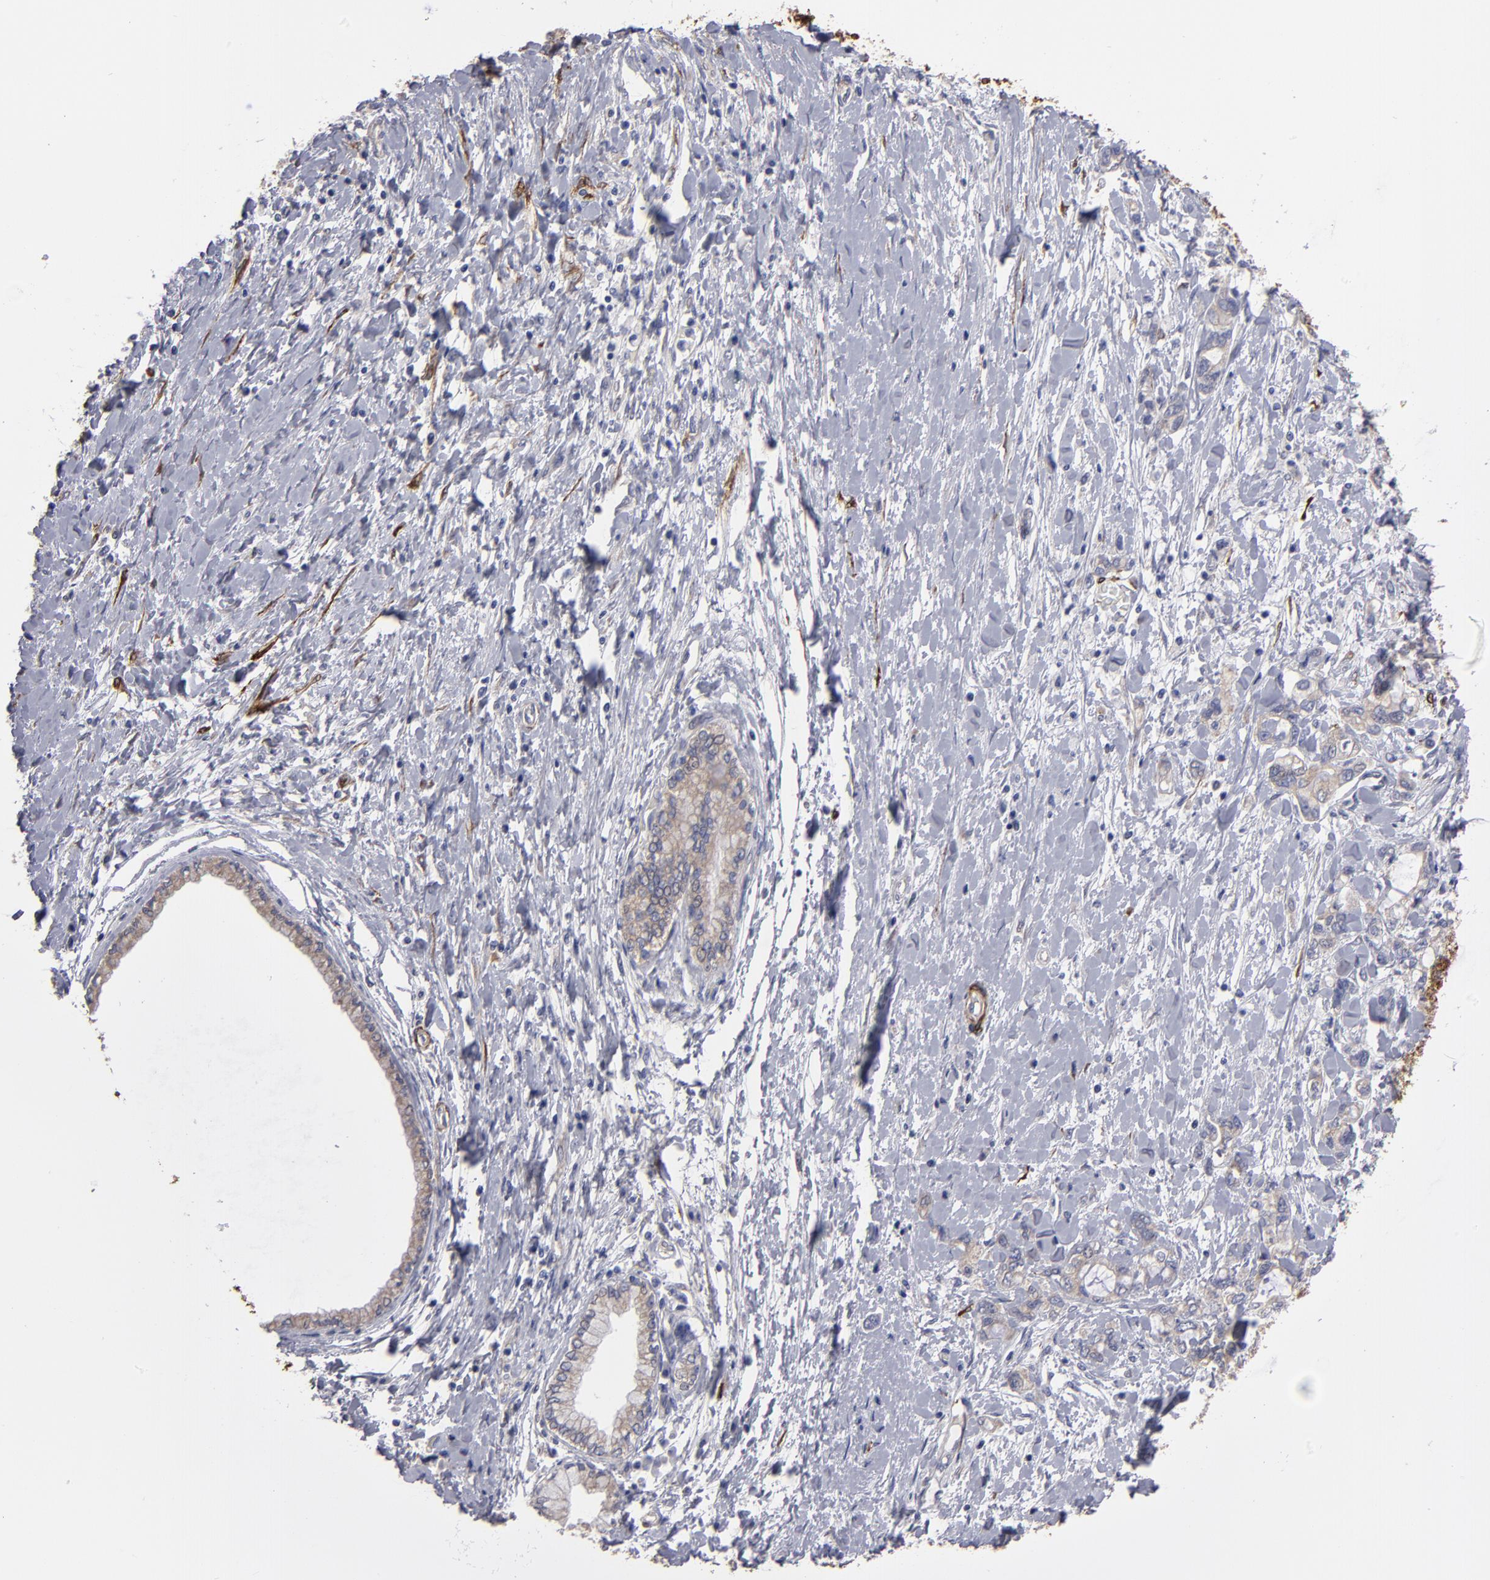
{"staining": {"intensity": "weak", "quantity": "<25%", "location": "cytoplasmic/membranous"}, "tissue": "pancreatic cancer", "cell_type": "Tumor cells", "image_type": "cancer", "snomed": [{"axis": "morphology", "description": "Adenocarcinoma, NOS"}, {"axis": "topography", "description": "Pancreas"}], "caption": "An IHC histopathology image of adenocarcinoma (pancreatic) is shown. There is no staining in tumor cells of adenocarcinoma (pancreatic).", "gene": "SLMAP", "patient": {"sex": "male", "age": 79}}